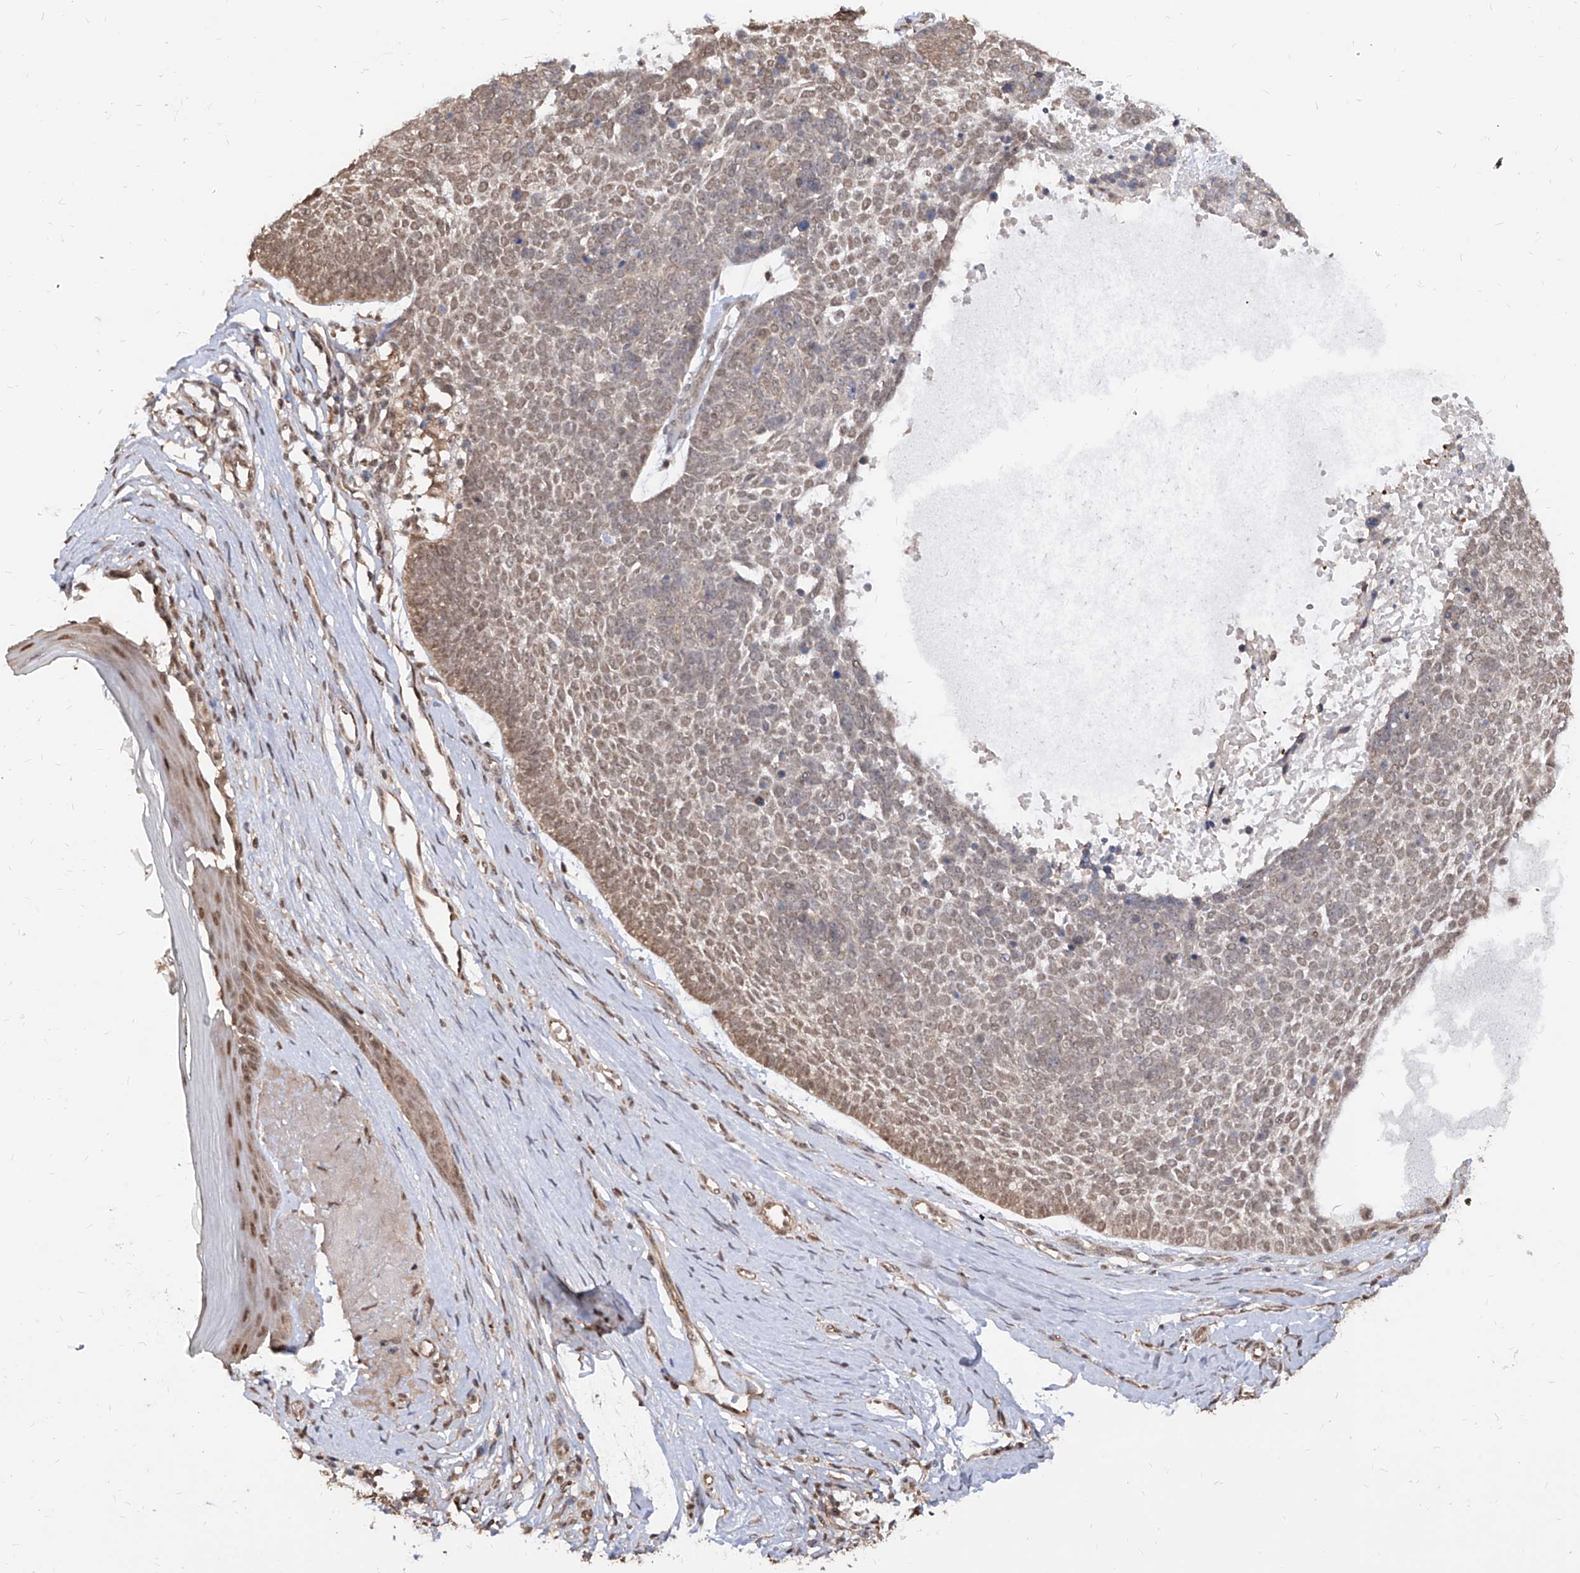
{"staining": {"intensity": "weak", "quantity": "25%-75%", "location": "cytoplasmic/membranous,nuclear"}, "tissue": "skin cancer", "cell_type": "Tumor cells", "image_type": "cancer", "snomed": [{"axis": "morphology", "description": "Basal cell carcinoma"}, {"axis": "topography", "description": "Skin"}], "caption": "Basal cell carcinoma (skin) tissue shows weak cytoplasmic/membranous and nuclear expression in about 25%-75% of tumor cells, visualized by immunohistochemistry.", "gene": "C8orf82", "patient": {"sex": "female", "age": 81}}